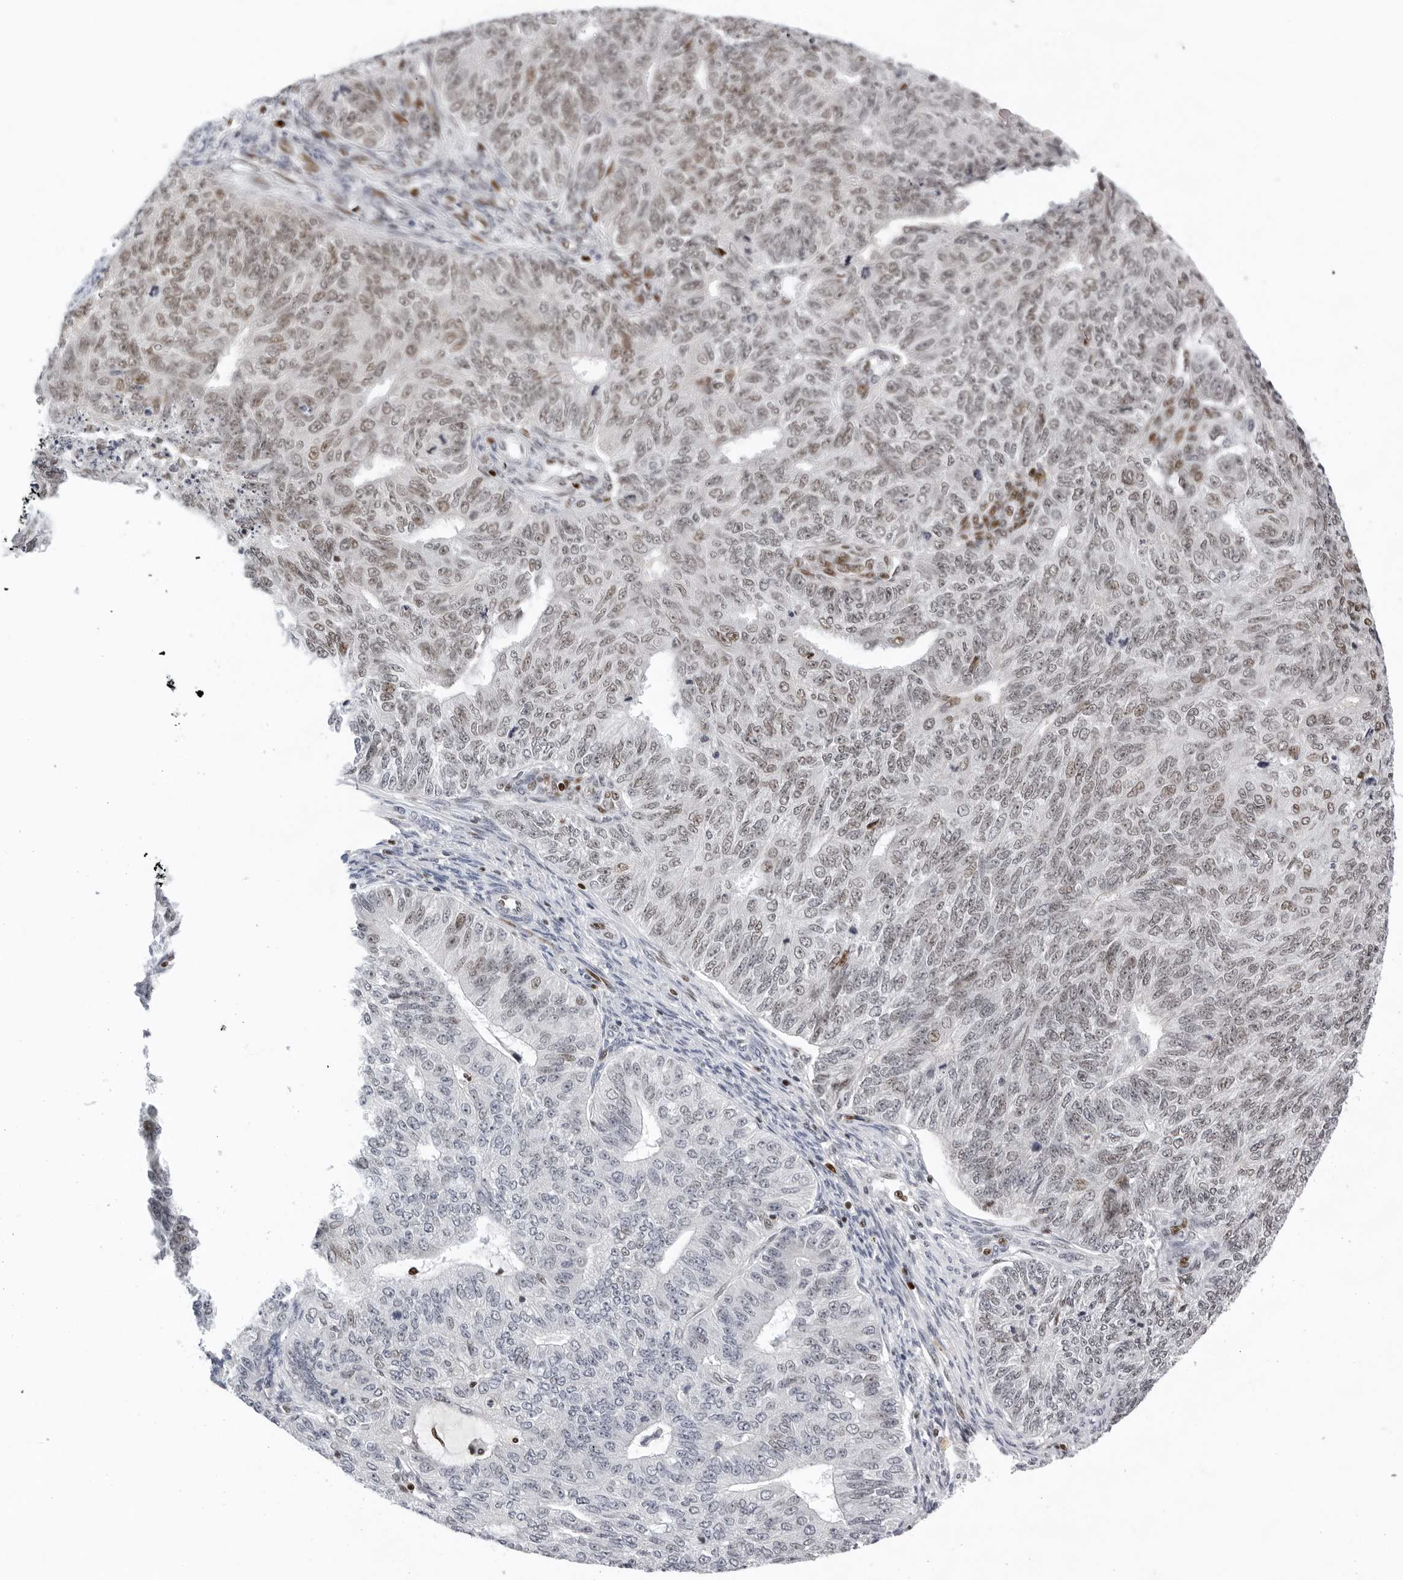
{"staining": {"intensity": "weak", "quantity": "25%-75%", "location": "nuclear"}, "tissue": "endometrial cancer", "cell_type": "Tumor cells", "image_type": "cancer", "snomed": [{"axis": "morphology", "description": "Adenocarcinoma, NOS"}, {"axis": "topography", "description": "Endometrium"}], "caption": "There is low levels of weak nuclear staining in tumor cells of endometrial cancer, as demonstrated by immunohistochemical staining (brown color).", "gene": "OGG1", "patient": {"sex": "female", "age": 32}}